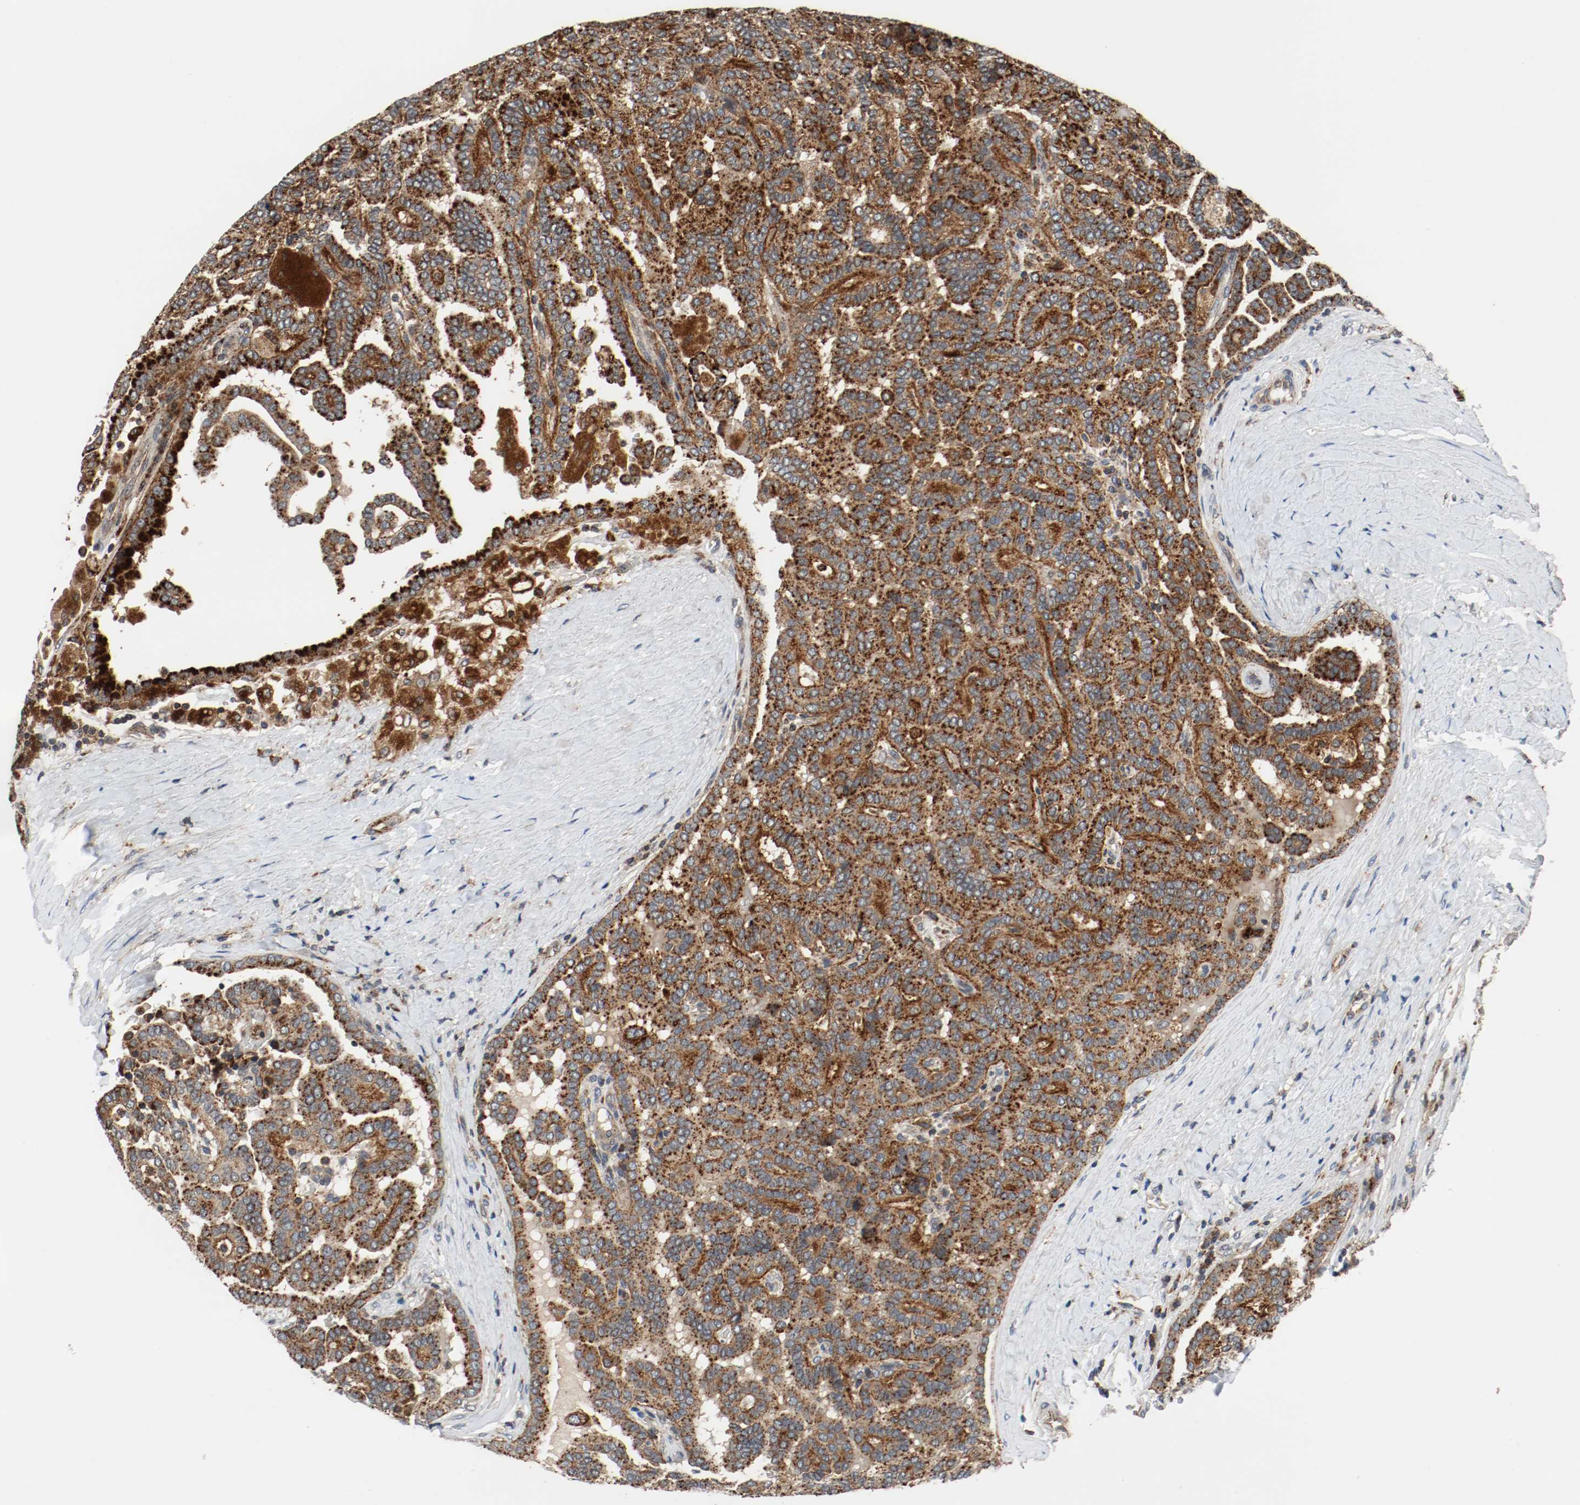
{"staining": {"intensity": "strong", "quantity": ">75%", "location": "cytoplasmic/membranous"}, "tissue": "renal cancer", "cell_type": "Tumor cells", "image_type": "cancer", "snomed": [{"axis": "morphology", "description": "Adenocarcinoma, NOS"}, {"axis": "topography", "description": "Kidney"}], "caption": "Immunohistochemical staining of human renal adenocarcinoma displays strong cytoplasmic/membranous protein staining in about >75% of tumor cells.", "gene": "LAMP2", "patient": {"sex": "male", "age": 61}}